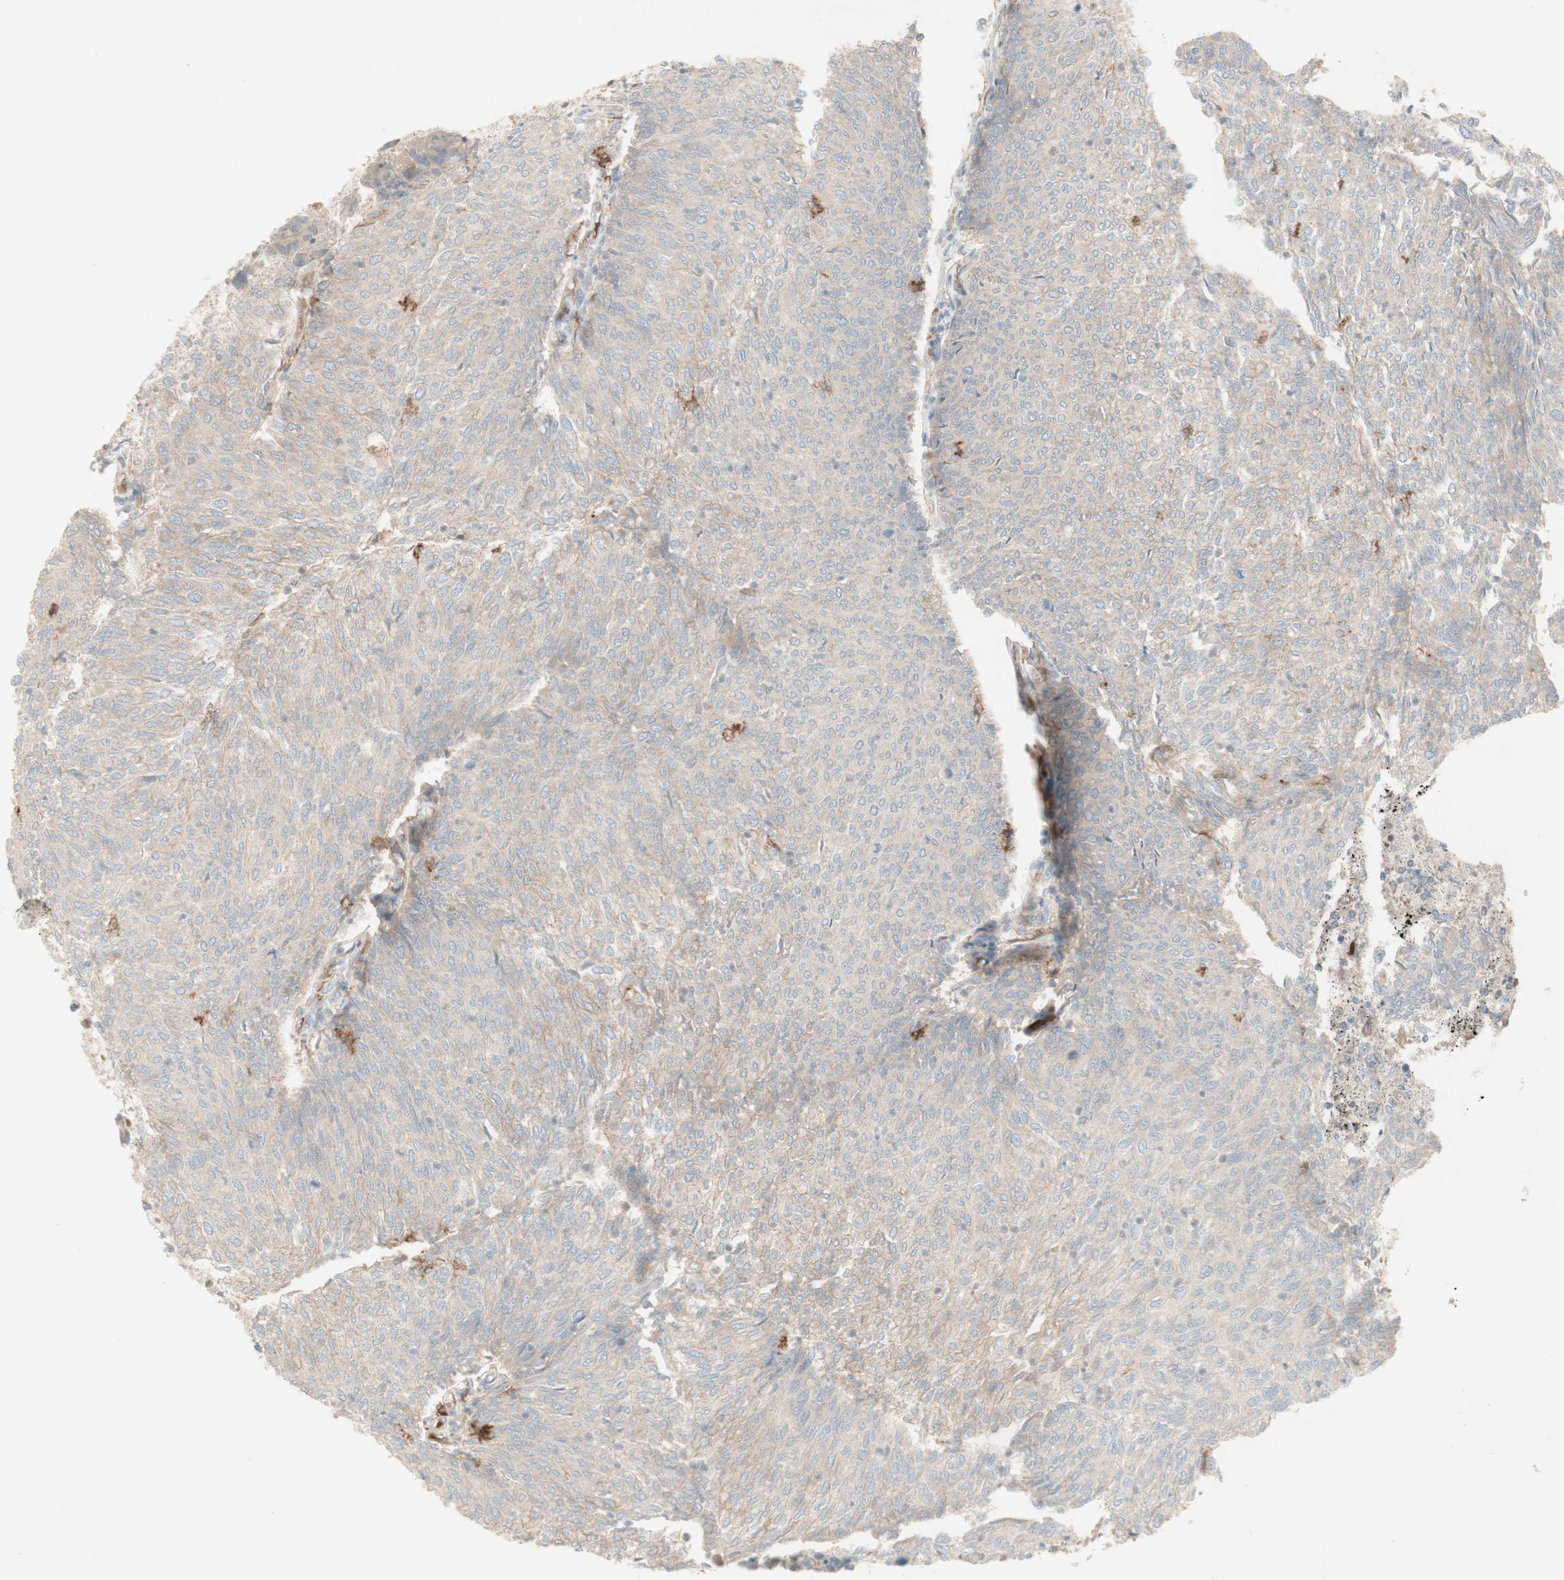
{"staining": {"intensity": "weak", "quantity": "25%-75%", "location": "cytoplasmic/membranous"}, "tissue": "urothelial cancer", "cell_type": "Tumor cells", "image_type": "cancer", "snomed": [{"axis": "morphology", "description": "Urothelial carcinoma, Low grade"}, {"axis": "topography", "description": "Urinary bladder"}], "caption": "High-magnification brightfield microscopy of urothelial cancer stained with DAB (3,3'-diaminobenzidine) (brown) and counterstained with hematoxylin (blue). tumor cells exhibit weak cytoplasmic/membranous staining is appreciated in approximately25%-75% of cells.", "gene": "PTGER4", "patient": {"sex": "female", "age": 79}}